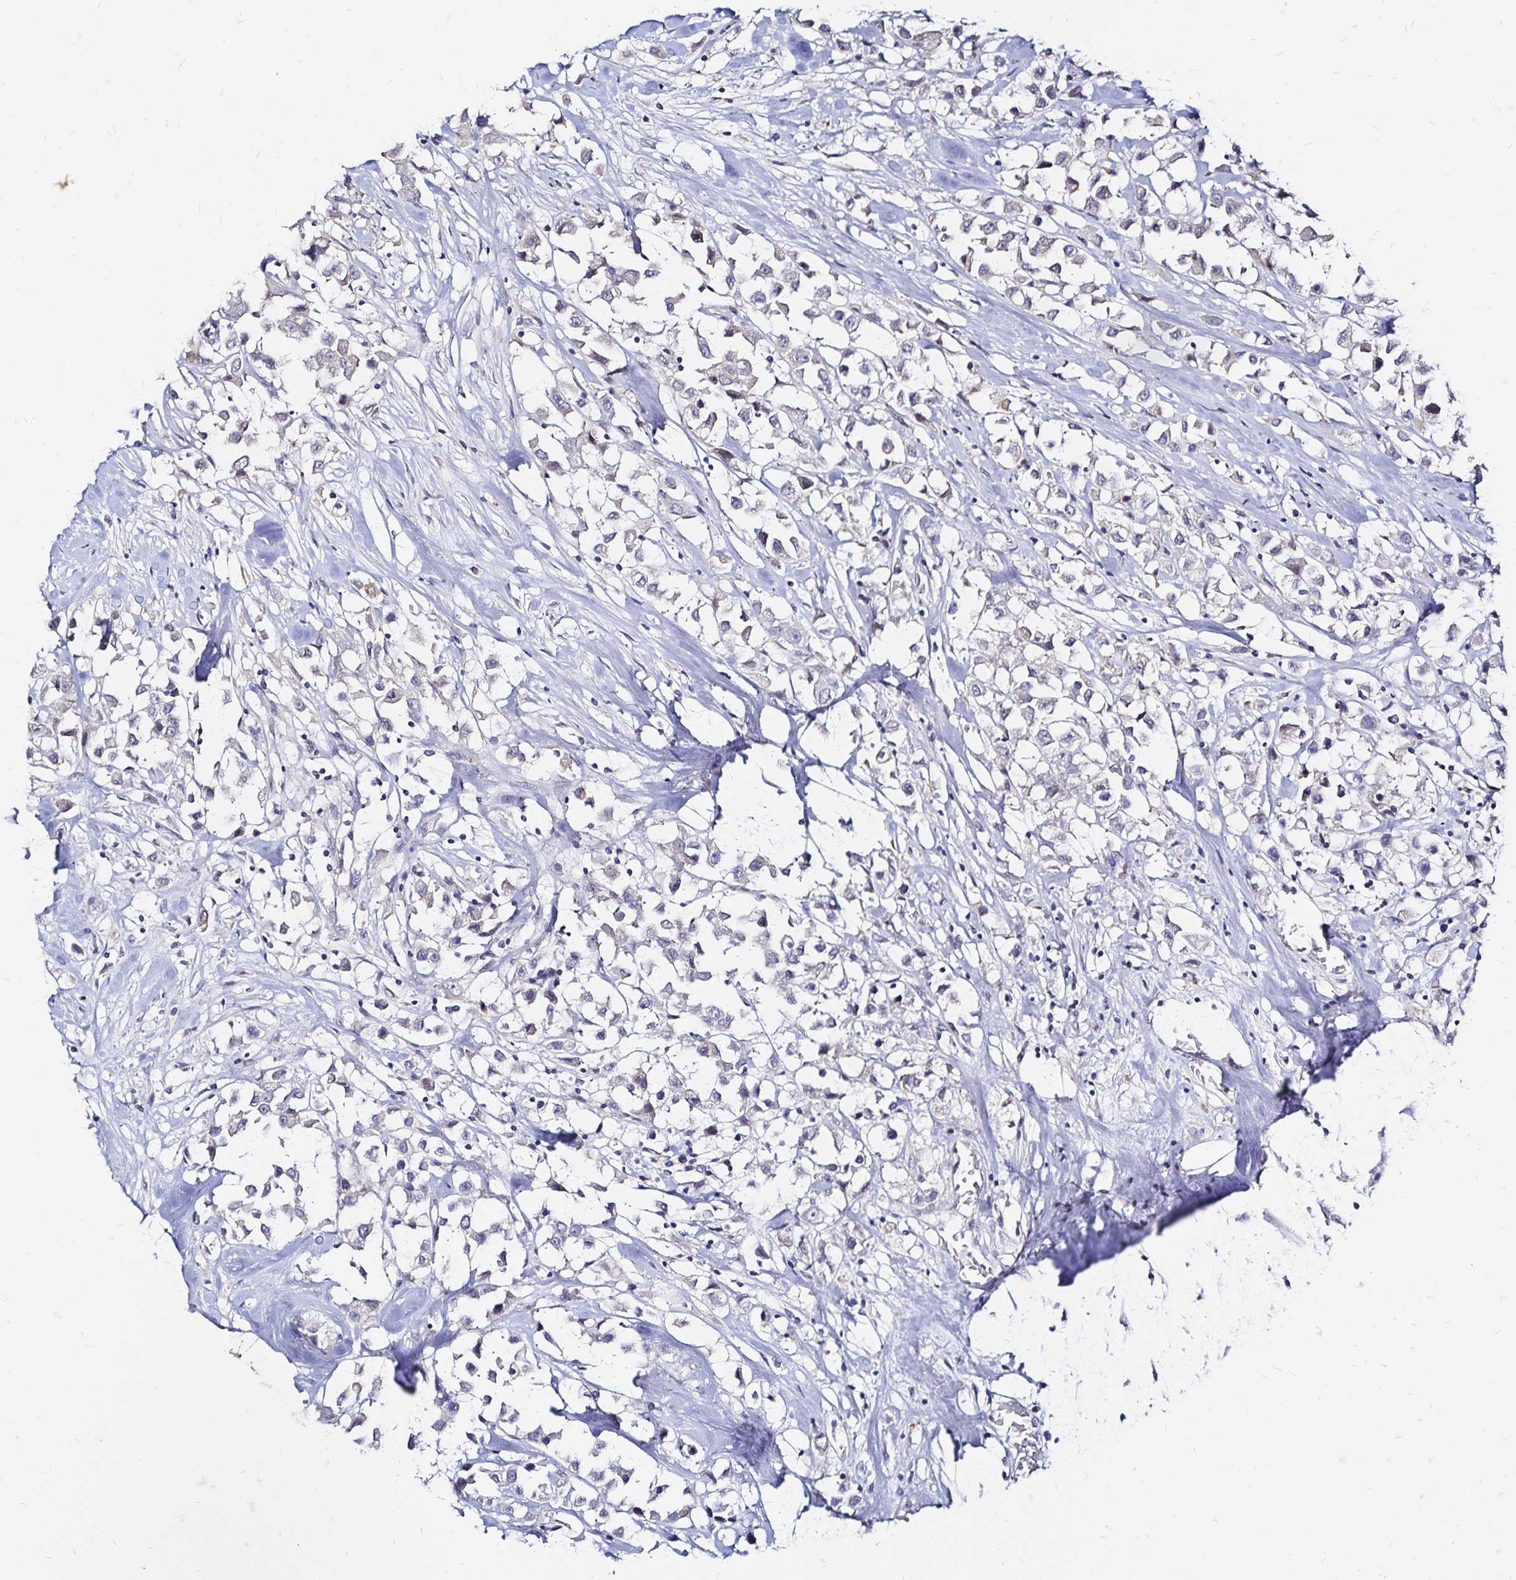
{"staining": {"intensity": "negative", "quantity": "none", "location": "none"}, "tissue": "breast cancer", "cell_type": "Tumor cells", "image_type": "cancer", "snomed": [{"axis": "morphology", "description": "Duct carcinoma"}, {"axis": "topography", "description": "Breast"}], "caption": "IHC of human breast cancer (invasive ductal carcinoma) demonstrates no positivity in tumor cells.", "gene": "SLC5A1", "patient": {"sex": "female", "age": 61}}